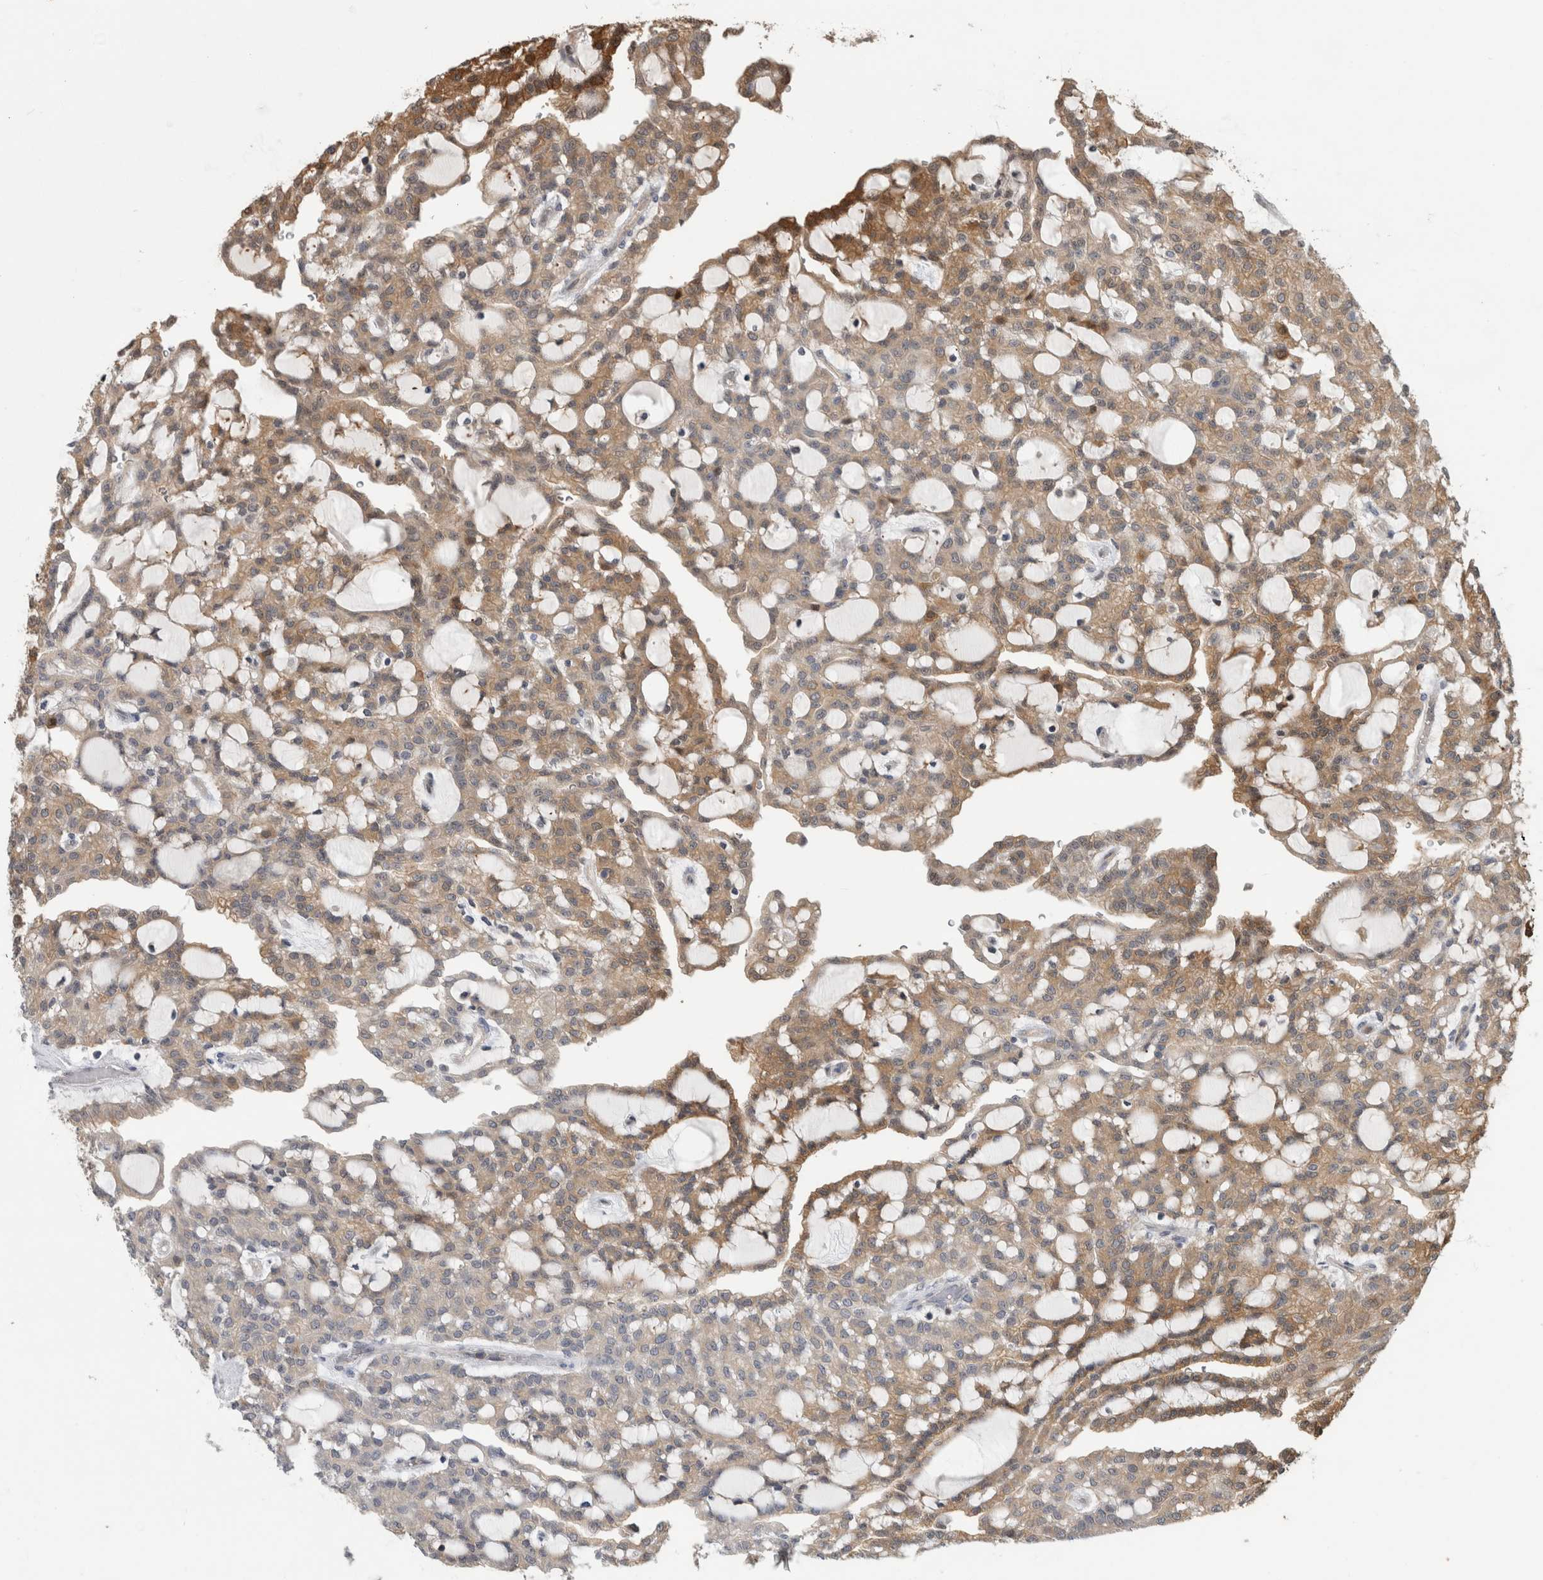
{"staining": {"intensity": "moderate", "quantity": ">75%", "location": "cytoplasmic/membranous"}, "tissue": "renal cancer", "cell_type": "Tumor cells", "image_type": "cancer", "snomed": [{"axis": "morphology", "description": "Adenocarcinoma, NOS"}, {"axis": "topography", "description": "Kidney"}], "caption": "Renal adenocarcinoma tissue demonstrates moderate cytoplasmic/membranous positivity in approximately >75% of tumor cells", "gene": "ASTN2", "patient": {"sex": "male", "age": 63}}